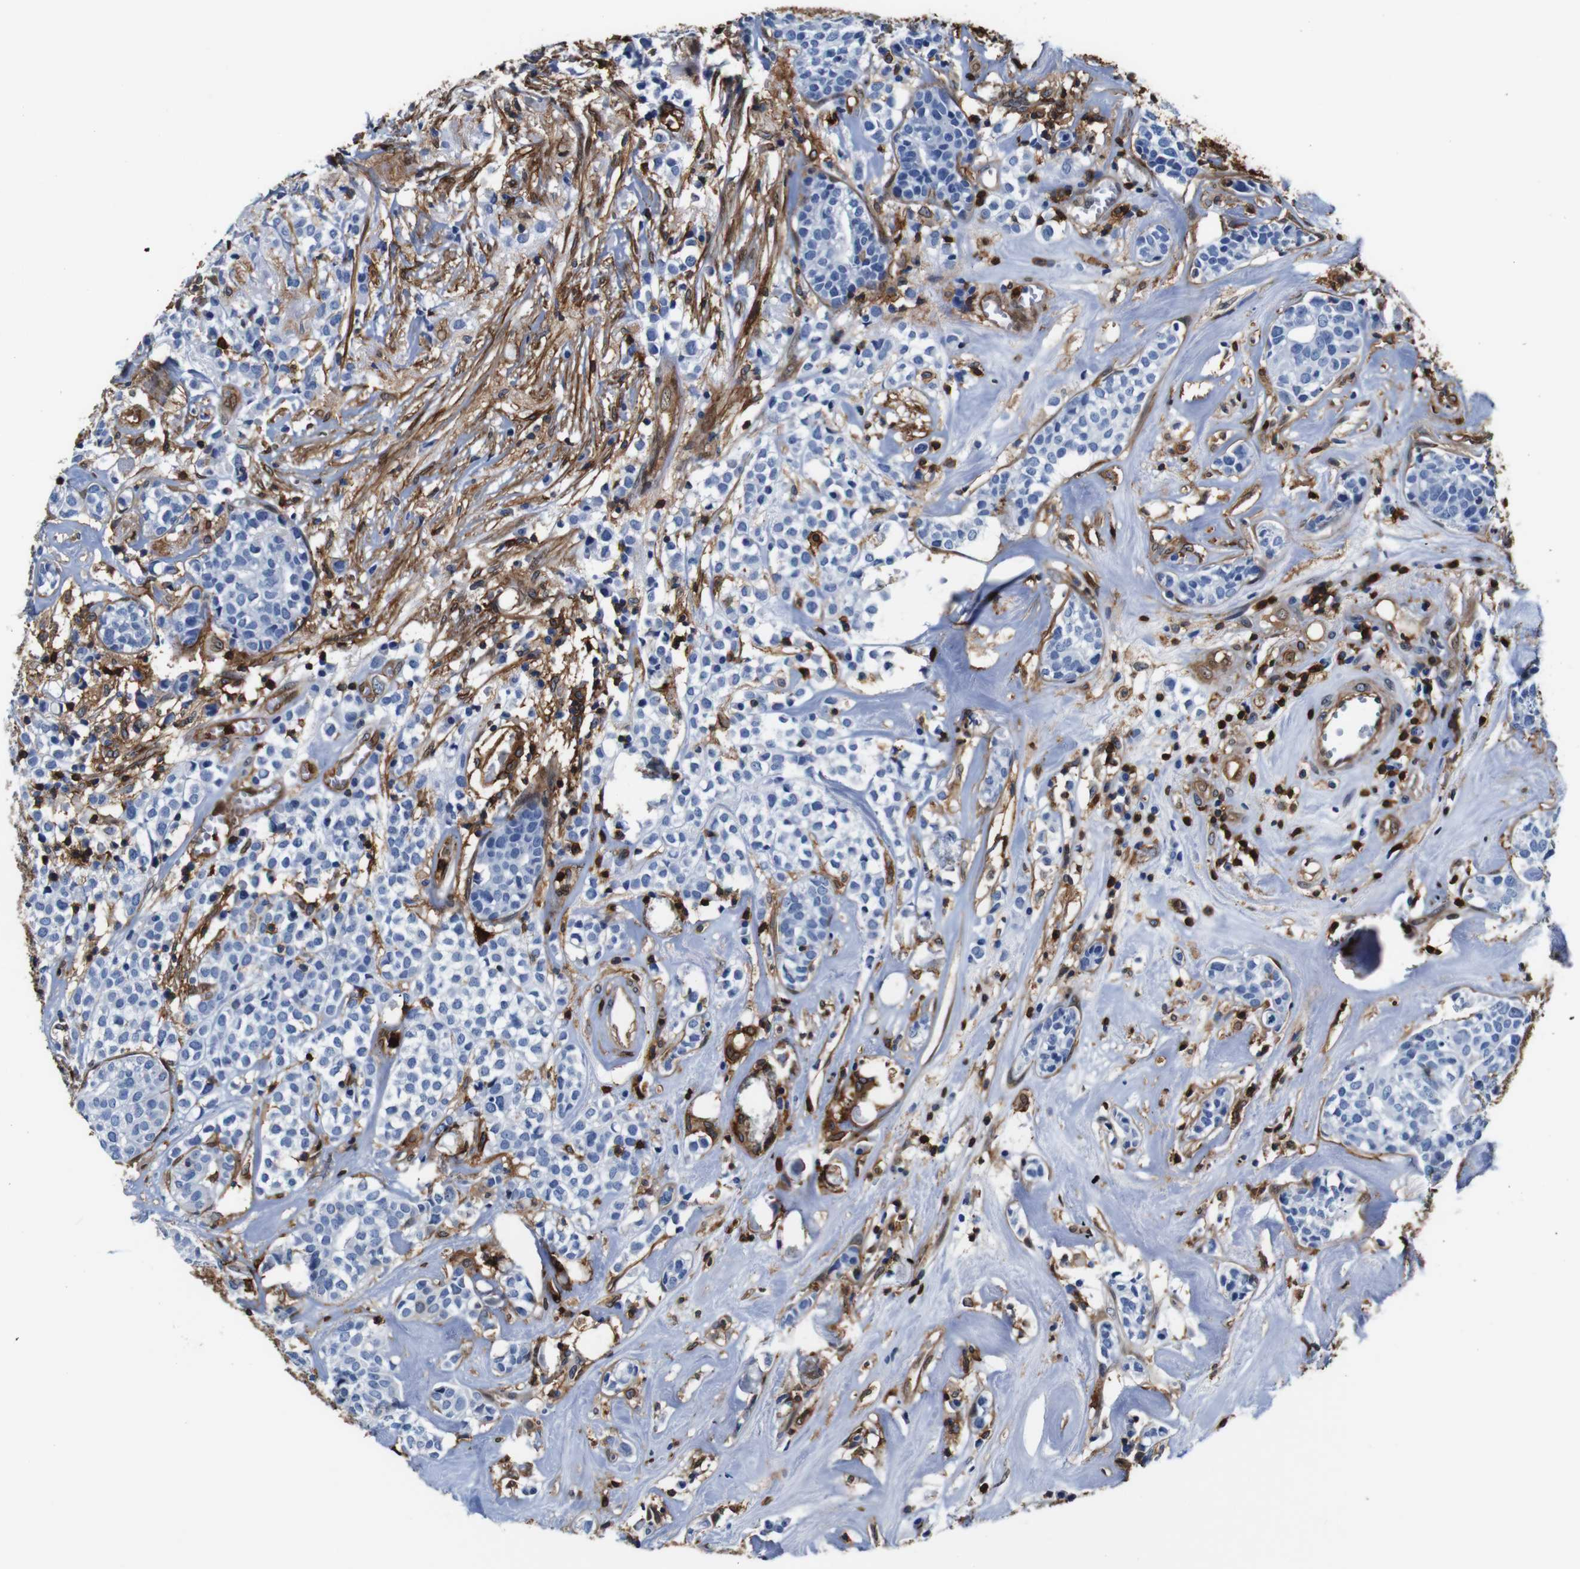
{"staining": {"intensity": "negative", "quantity": "none", "location": "none"}, "tissue": "head and neck cancer", "cell_type": "Tumor cells", "image_type": "cancer", "snomed": [{"axis": "morphology", "description": "Adenocarcinoma, NOS"}, {"axis": "topography", "description": "Salivary gland"}, {"axis": "topography", "description": "Head-Neck"}], "caption": "High magnification brightfield microscopy of head and neck cancer (adenocarcinoma) stained with DAB (3,3'-diaminobenzidine) (brown) and counterstained with hematoxylin (blue): tumor cells show no significant positivity.", "gene": "ANXA1", "patient": {"sex": "female", "age": 65}}